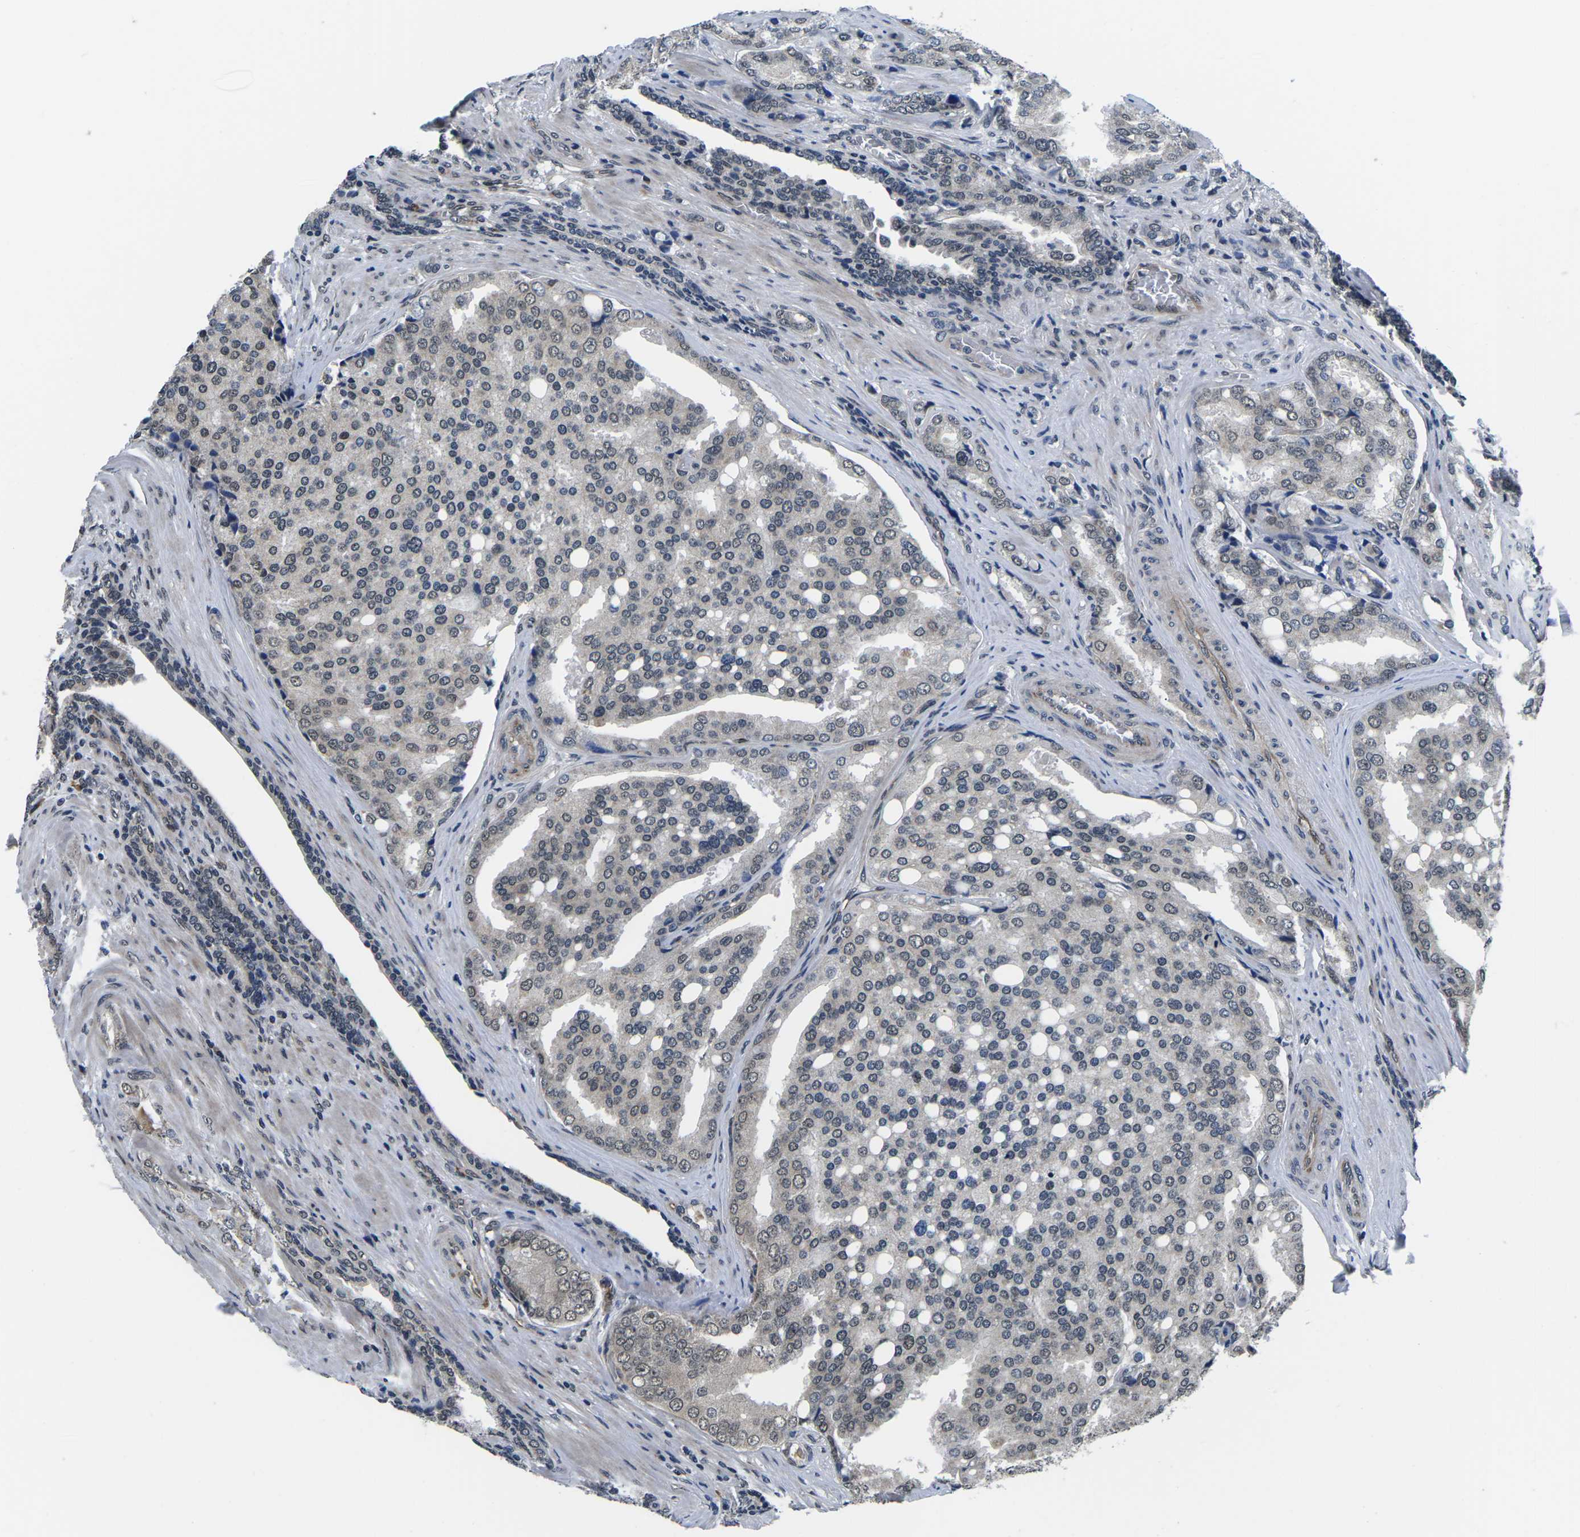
{"staining": {"intensity": "weak", "quantity": "25%-75%", "location": "nuclear"}, "tissue": "prostate cancer", "cell_type": "Tumor cells", "image_type": "cancer", "snomed": [{"axis": "morphology", "description": "Adenocarcinoma, High grade"}, {"axis": "topography", "description": "Prostate"}], "caption": "Adenocarcinoma (high-grade) (prostate) tissue displays weak nuclear expression in about 25%-75% of tumor cells", "gene": "CCNE1", "patient": {"sex": "male", "age": 50}}